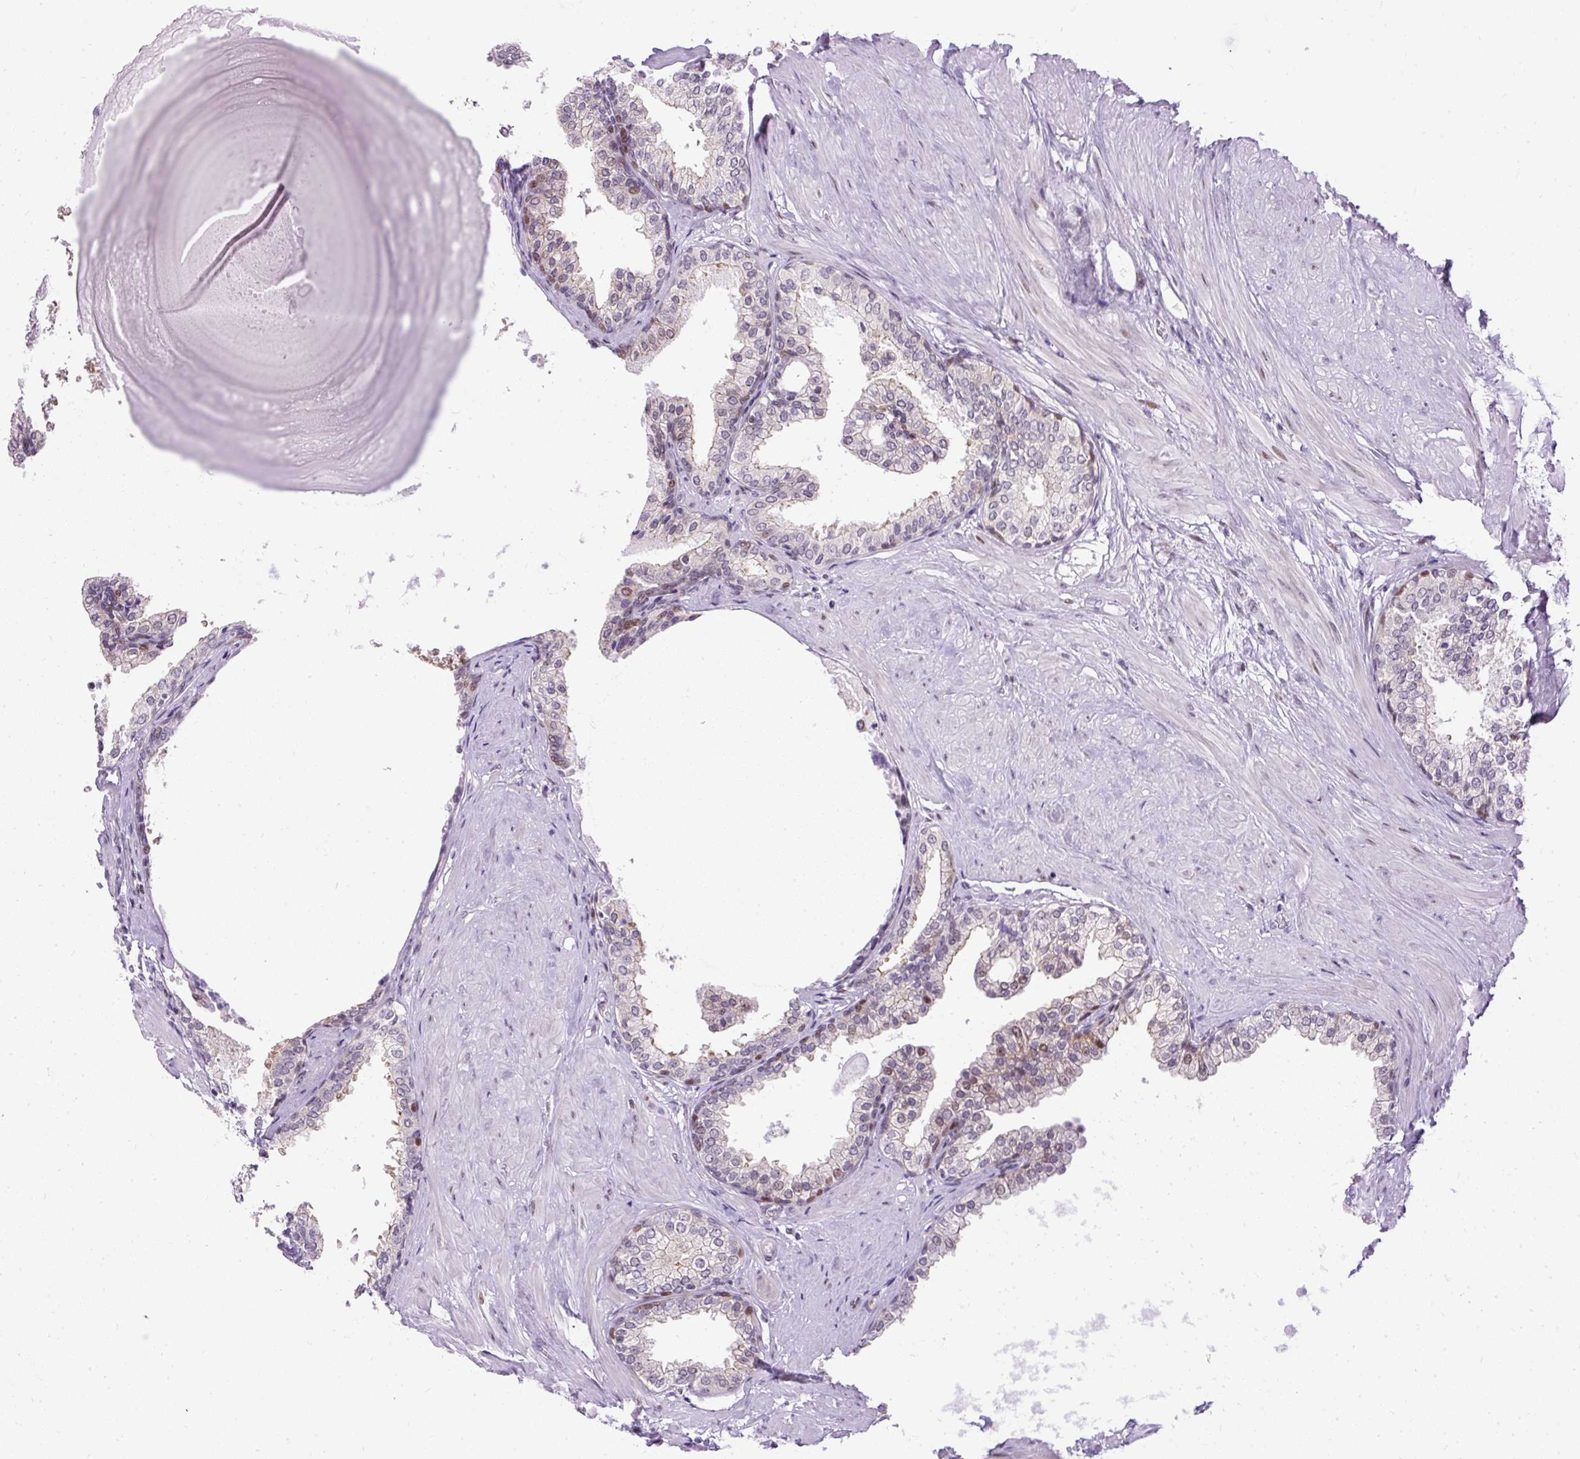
{"staining": {"intensity": "weak", "quantity": "25%-75%", "location": "cytoplasmic/membranous,nuclear"}, "tissue": "prostate", "cell_type": "Glandular cells", "image_type": "normal", "snomed": [{"axis": "morphology", "description": "Normal tissue, NOS"}, {"axis": "topography", "description": "Prostate"}], "caption": "Benign prostate shows weak cytoplasmic/membranous,nuclear positivity in about 25%-75% of glandular cells.", "gene": "ARHGEF18", "patient": {"sex": "male", "age": 48}}